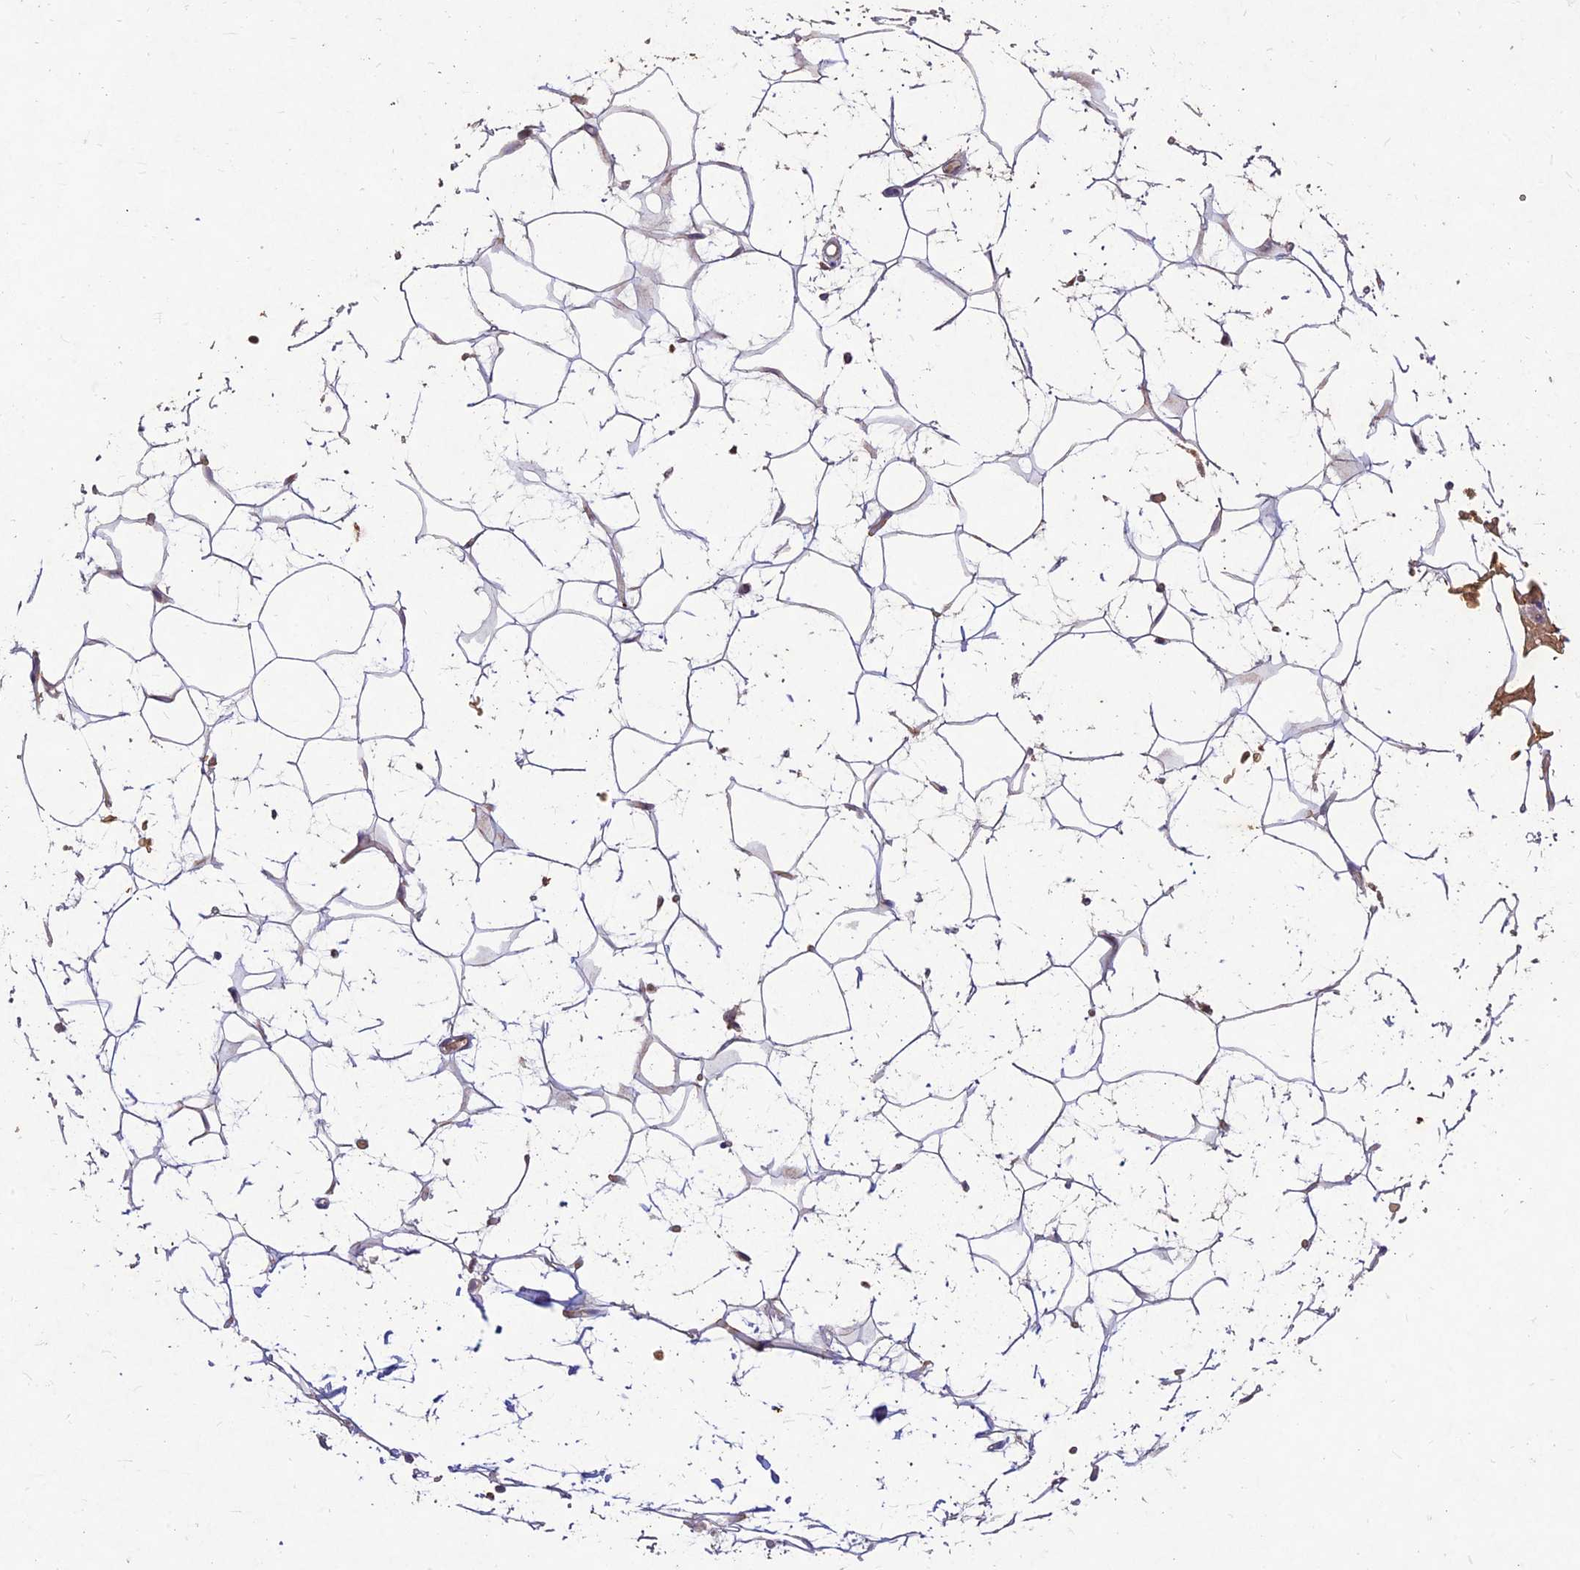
{"staining": {"intensity": "negative", "quantity": "none", "location": "none"}, "tissue": "adipose tissue", "cell_type": "Adipocytes", "image_type": "normal", "snomed": [{"axis": "morphology", "description": "Normal tissue, NOS"}, {"axis": "topography", "description": "Breast"}], "caption": "Immunohistochemistry (IHC) histopathology image of normal adipose tissue stained for a protein (brown), which demonstrates no expression in adipocytes. Nuclei are stained in blue.", "gene": "PPP1R11", "patient": {"sex": "female", "age": 26}}